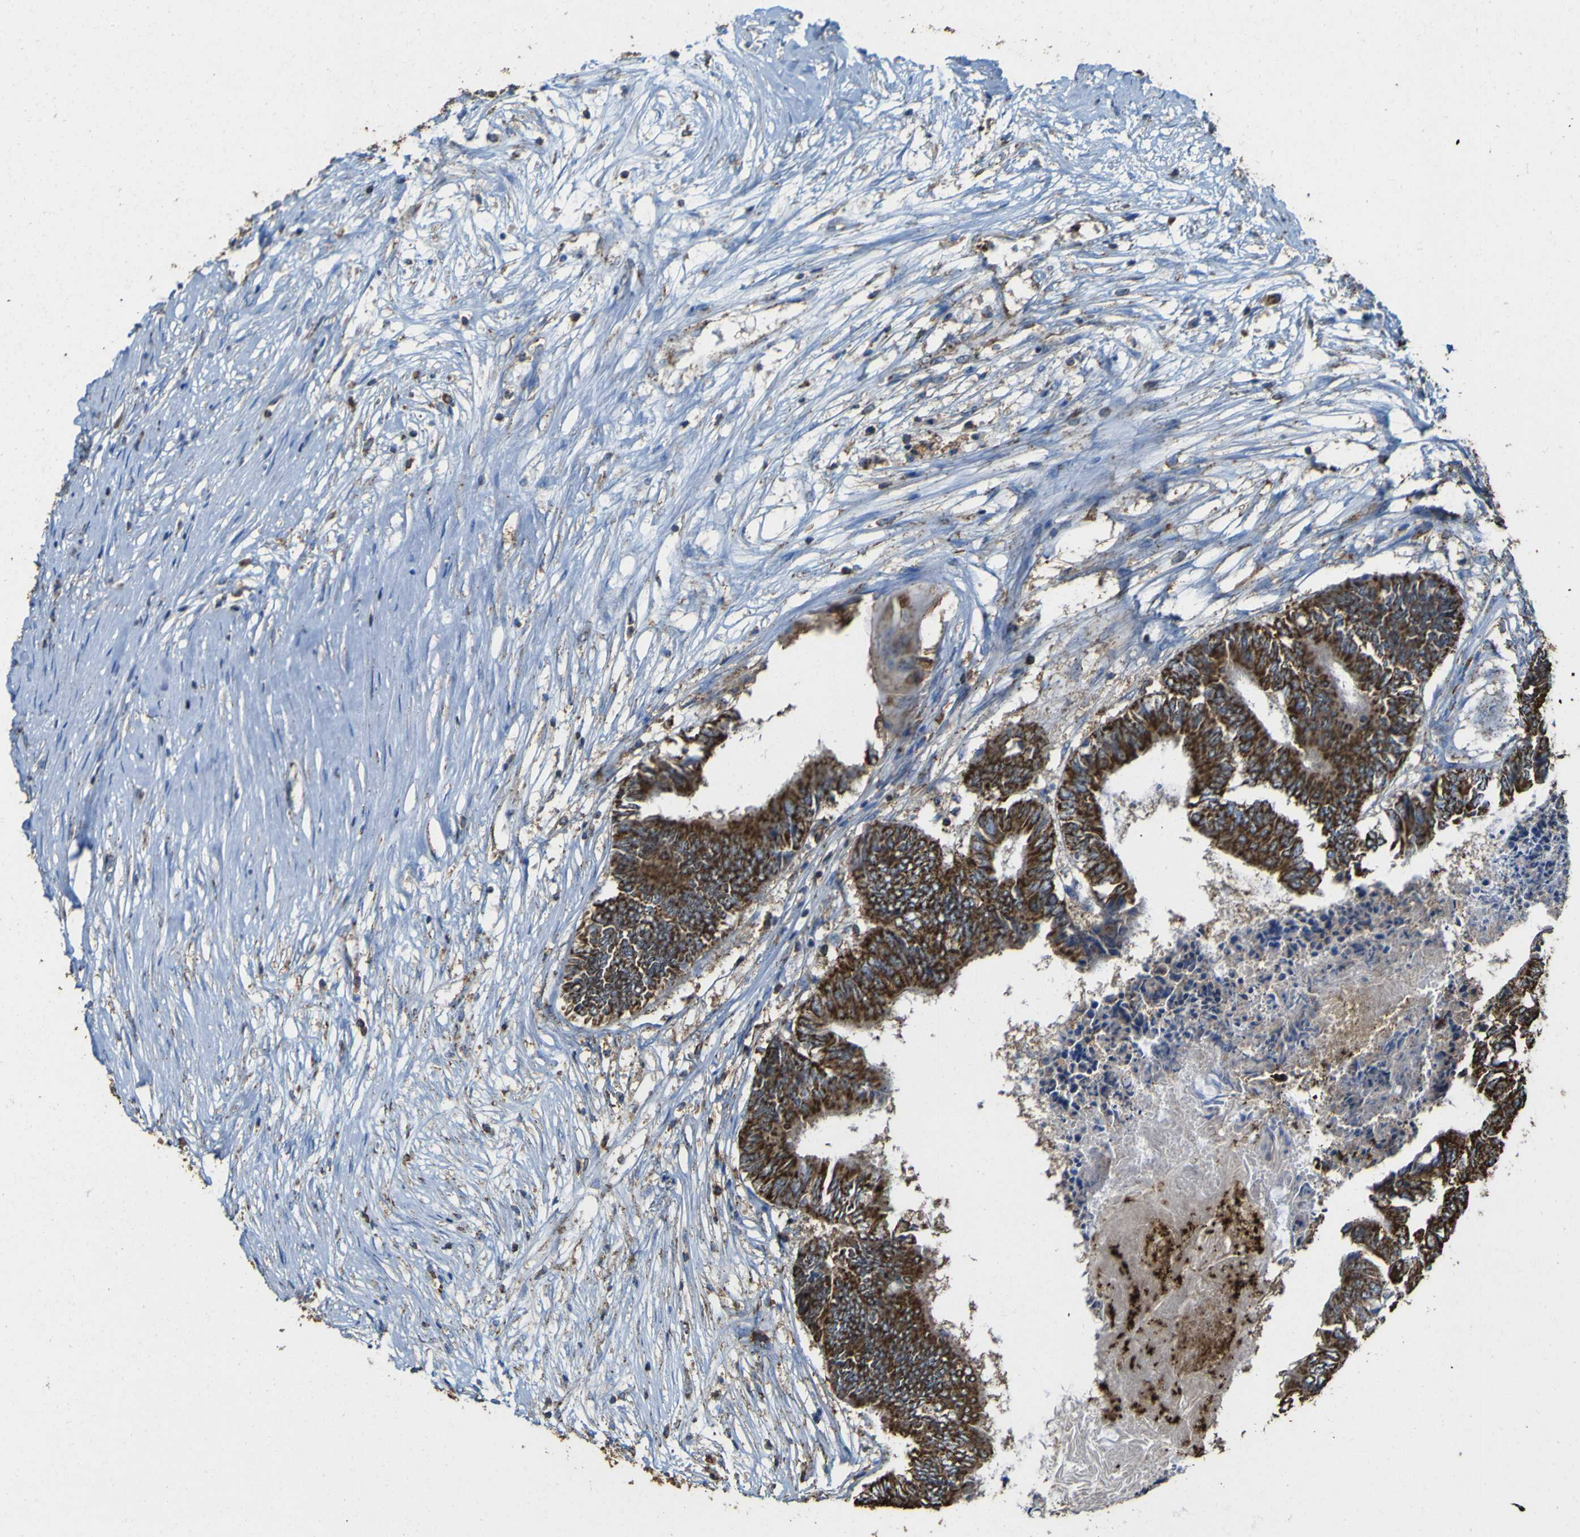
{"staining": {"intensity": "strong", "quantity": ">75%", "location": "cytoplasmic/membranous"}, "tissue": "colorectal cancer", "cell_type": "Tumor cells", "image_type": "cancer", "snomed": [{"axis": "morphology", "description": "Adenocarcinoma, NOS"}, {"axis": "topography", "description": "Rectum"}], "caption": "Strong cytoplasmic/membranous positivity for a protein is seen in about >75% of tumor cells of adenocarcinoma (colorectal) using immunohistochemistry (IHC).", "gene": "ACSL3", "patient": {"sex": "male", "age": 63}}